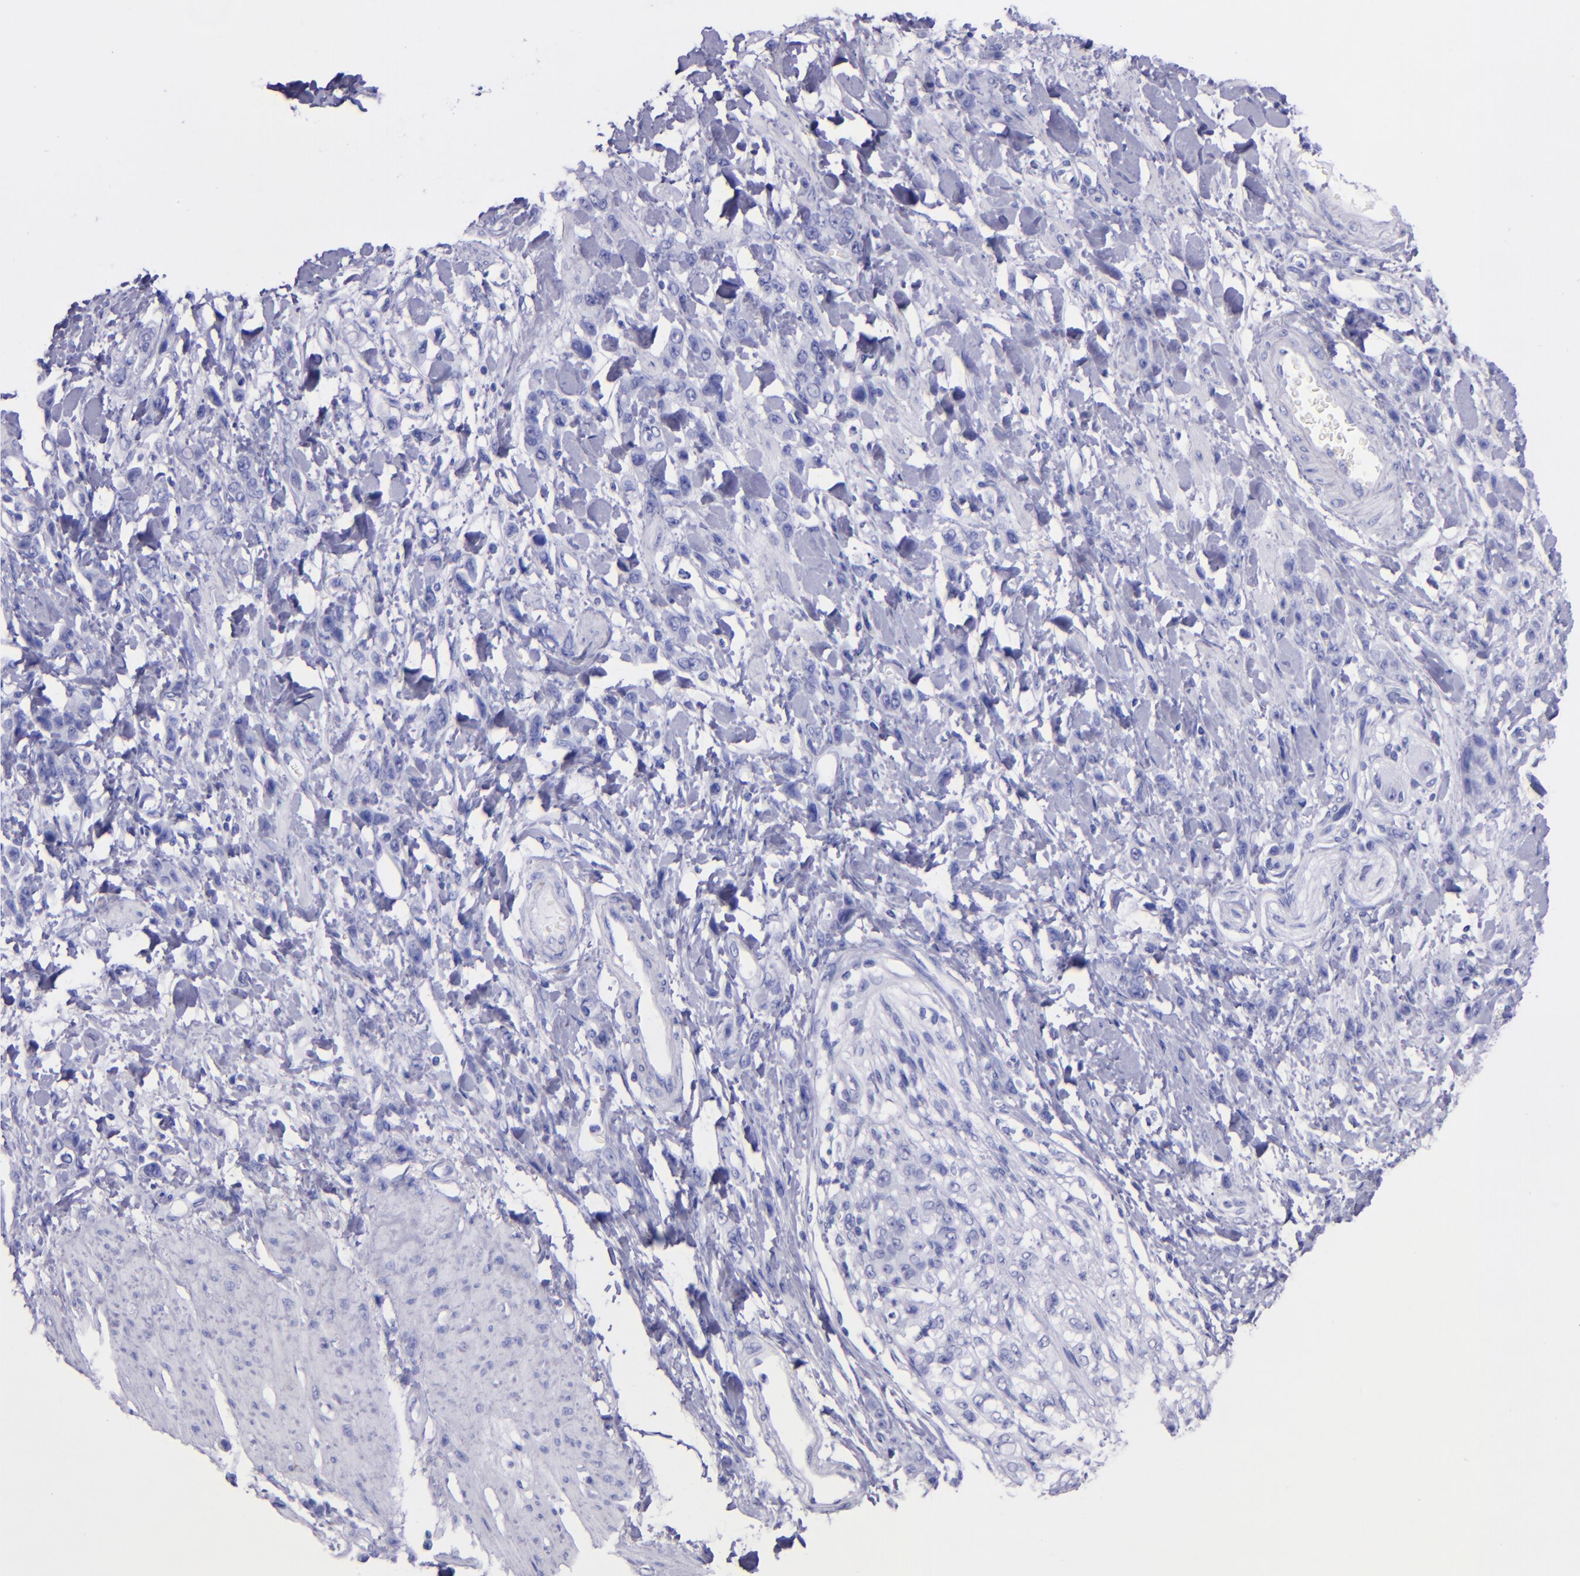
{"staining": {"intensity": "negative", "quantity": "none", "location": "none"}, "tissue": "stomach cancer", "cell_type": "Tumor cells", "image_type": "cancer", "snomed": [{"axis": "morphology", "description": "Normal tissue, NOS"}, {"axis": "morphology", "description": "Adenocarcinoma, NOS"}, {"axis": "topography", "description": "Stomach"}], "caption": "An IHC micrograph of adenocarcinoma (stomach) is shown. There is no staining in tumor cells of adenocarcinoma (stomach). Nuclei are stained in blue.", "gene": "LAG3", "patient": {"sex": "male", "age": 82}}